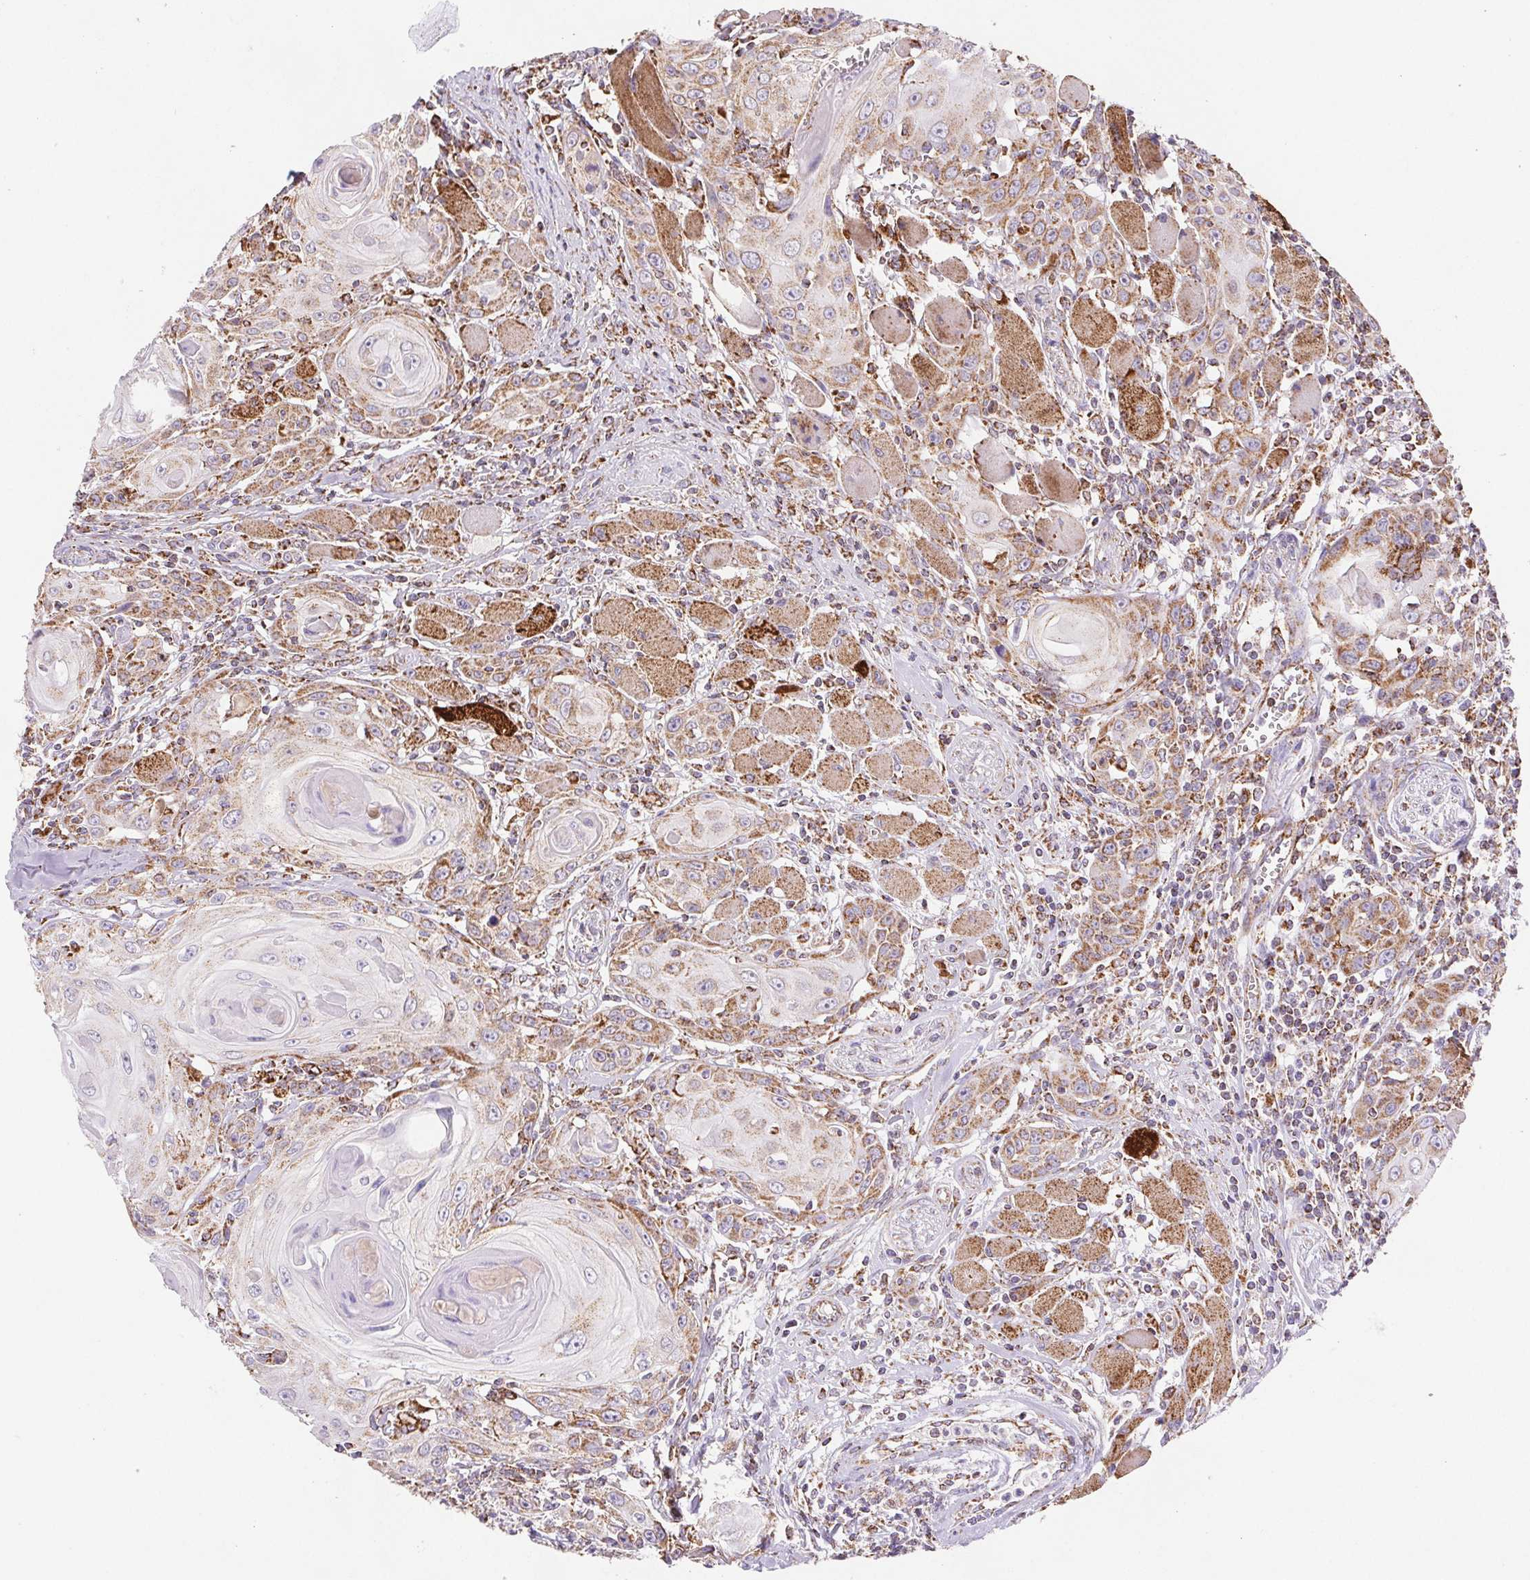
{"staining": {"intensity": "moderate", "quantity": "25%-75%", "location": "cytoplasmic/membranous"}, "tissue": "head and neck cancer", "cell_type": "Tumor cells", "image_type": "cancer", "snomed": [{"axis": "morphology", "description": "Squamous cell carcinoma, NOS"}, {"axis": "topography", "description": "Head-Neck"}], "caption": "Human head and neck cancer (squamous cell carcinoma) stained with a brown dye reveals moderate cytoplasmic/membranous positive staining in approximately 25%-75% of tumor cells.", "gene": "NIPSNAP2", "patient": {"sex": "female", "age": 80}}